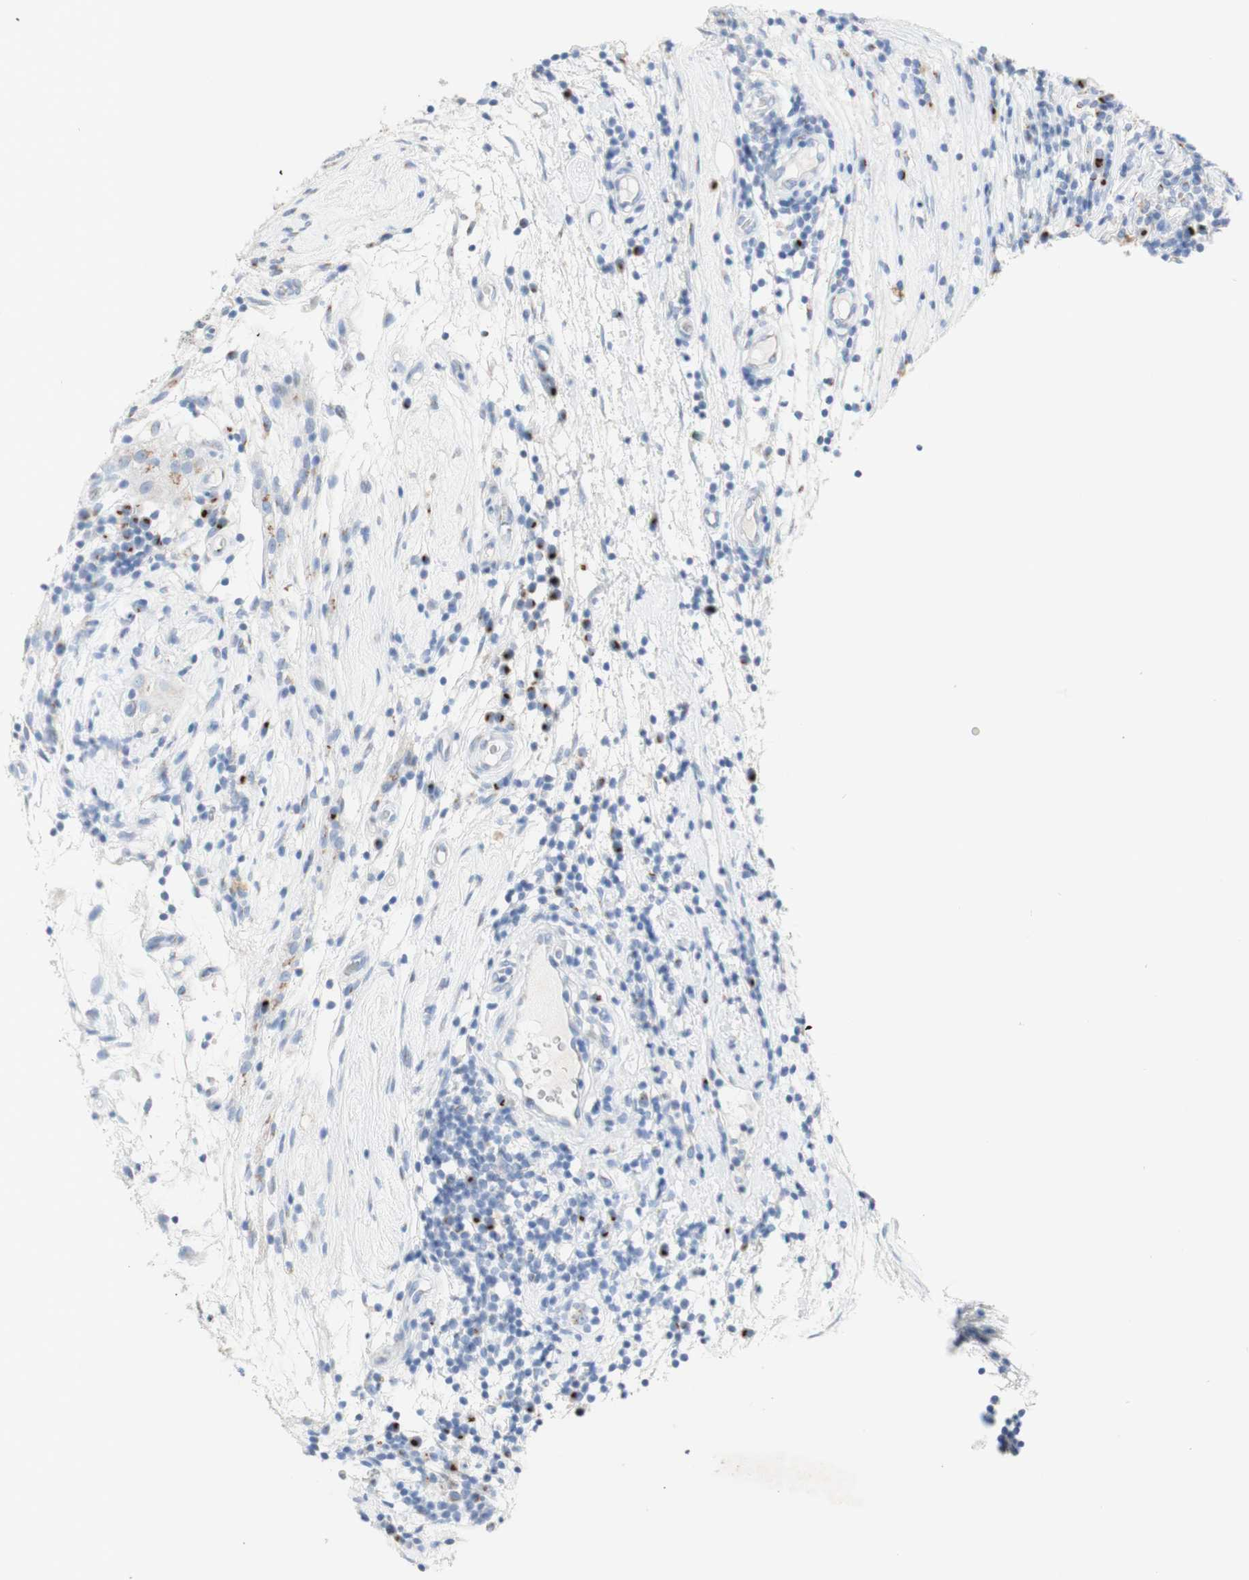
{"staining": {"intensity": "moderate", "quantity": "25%-75%", "location": "cytoplasmic/membranous"}, "tissue": "testis cancer", "cell_type": "Tumor cells", "image_type": "cancer", "snomed": [{"axis": "morphology", "description": "Seminoma, NOS"}, {"axis": "topography", "description": "Testis"}], "caption": "A high-resolution histopathology image shows IHC staining of seminoma (testis), which reveals moderate cytoplasmic/membranous expression in approximately 25%-75% of tumor cells. The staining was performed using DAB to visualize the protein expression in brown, while the nuclei were stained in blue with hematoxylin (Magnification: 20x).", "gene": "MANEA", "patient": {"sex": "male", "age": 43}}